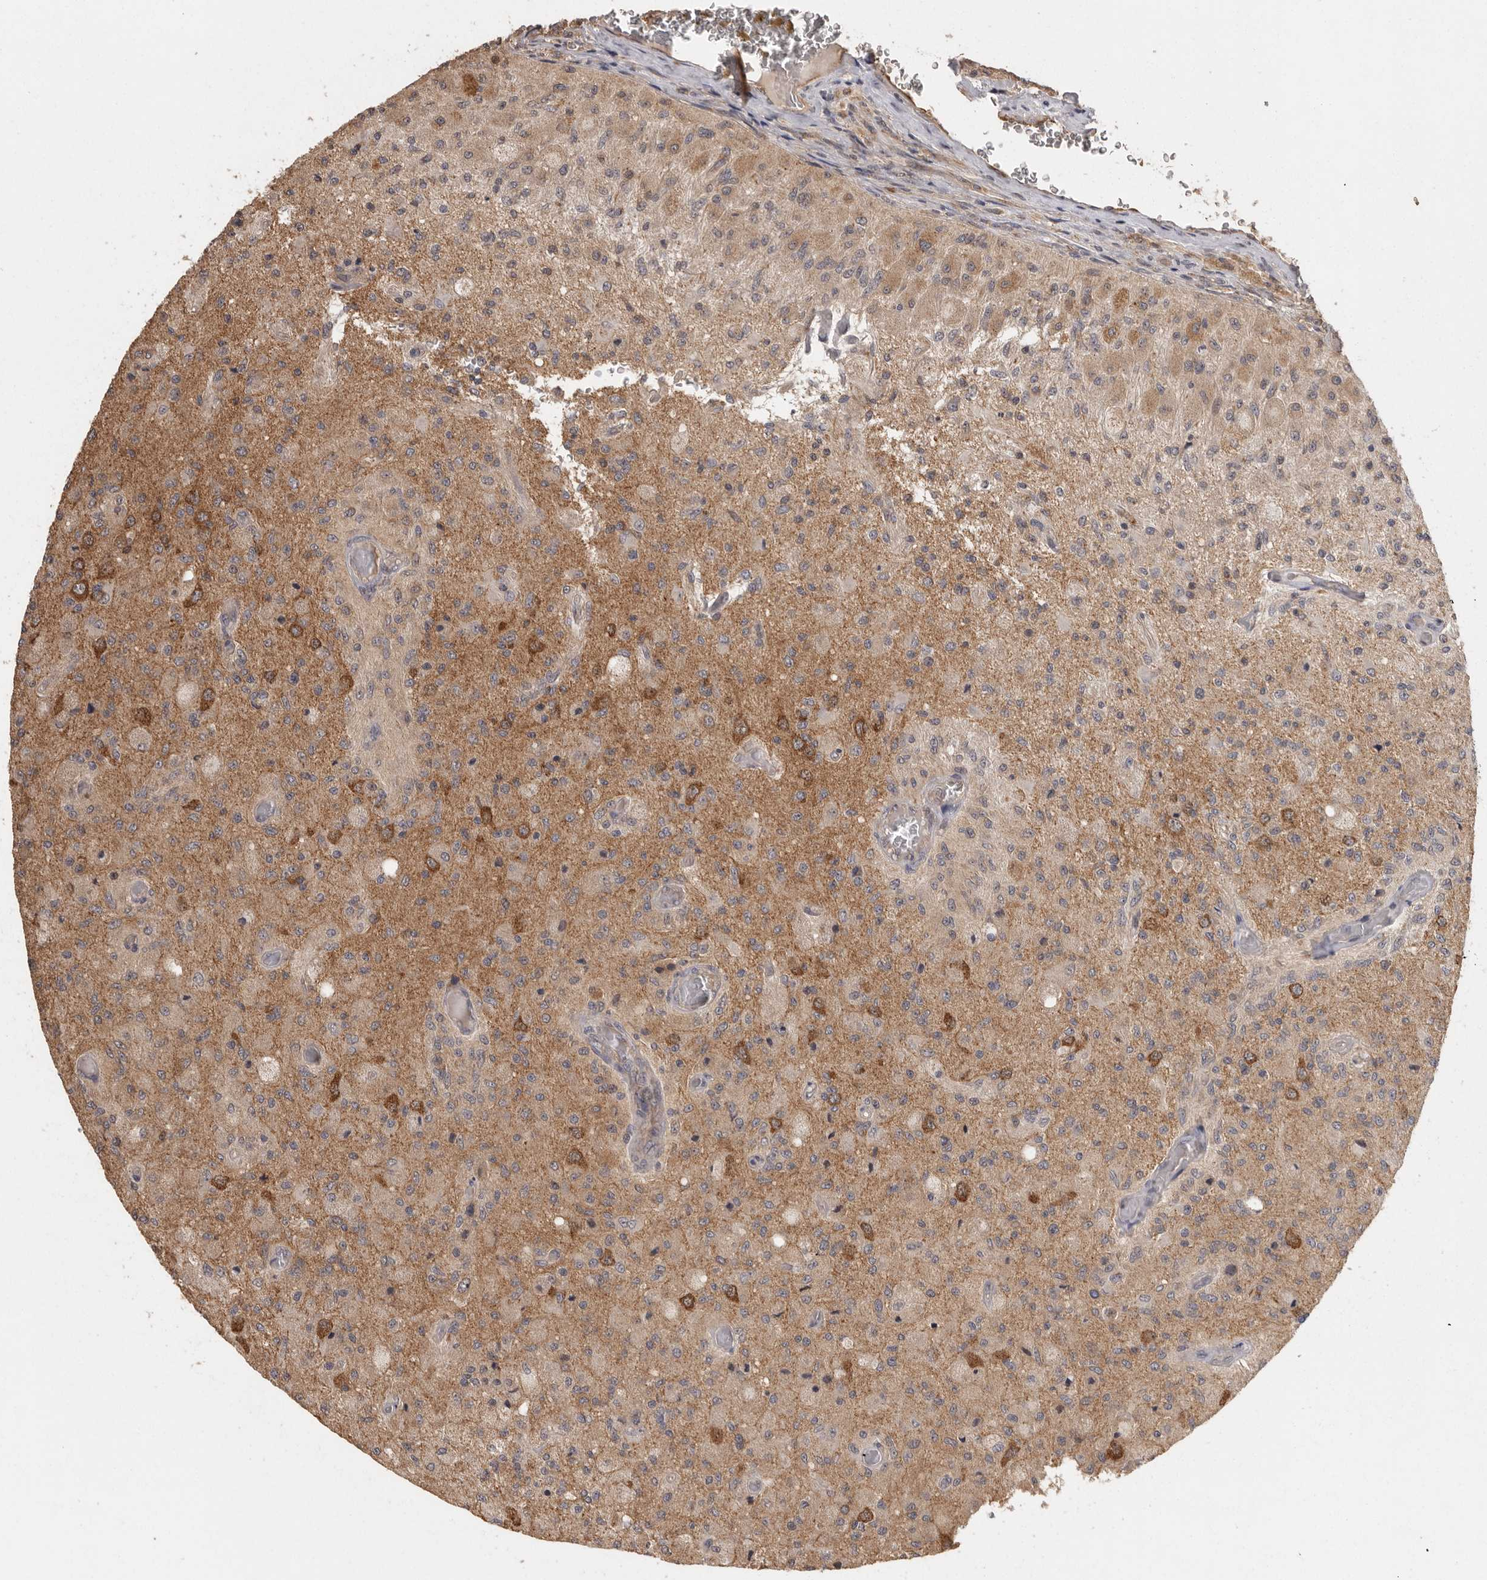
{"staining": {"intensity": "moderate", "quantity": "25%-75%", "location": "cytoplasmic/membranous"}, "tissue": "glioma", "cell_type": "Tumor cells", "image_type": "cancer", "snomed": [{"axis": "morphology", "description": "Normal tissue, NOS"}, {"axis": "morphology", "description": "Glioma, malignant, High grade"}, {"axis": "topography", "description": "Cerebral cortex"}], "caption": "Glioma tissue displays moderate cytoplasmic/membranous expression in about 25%-75% of tumor cells", "gene": "BAIAP2", "patient": {"sex": "male", "age": 77}}